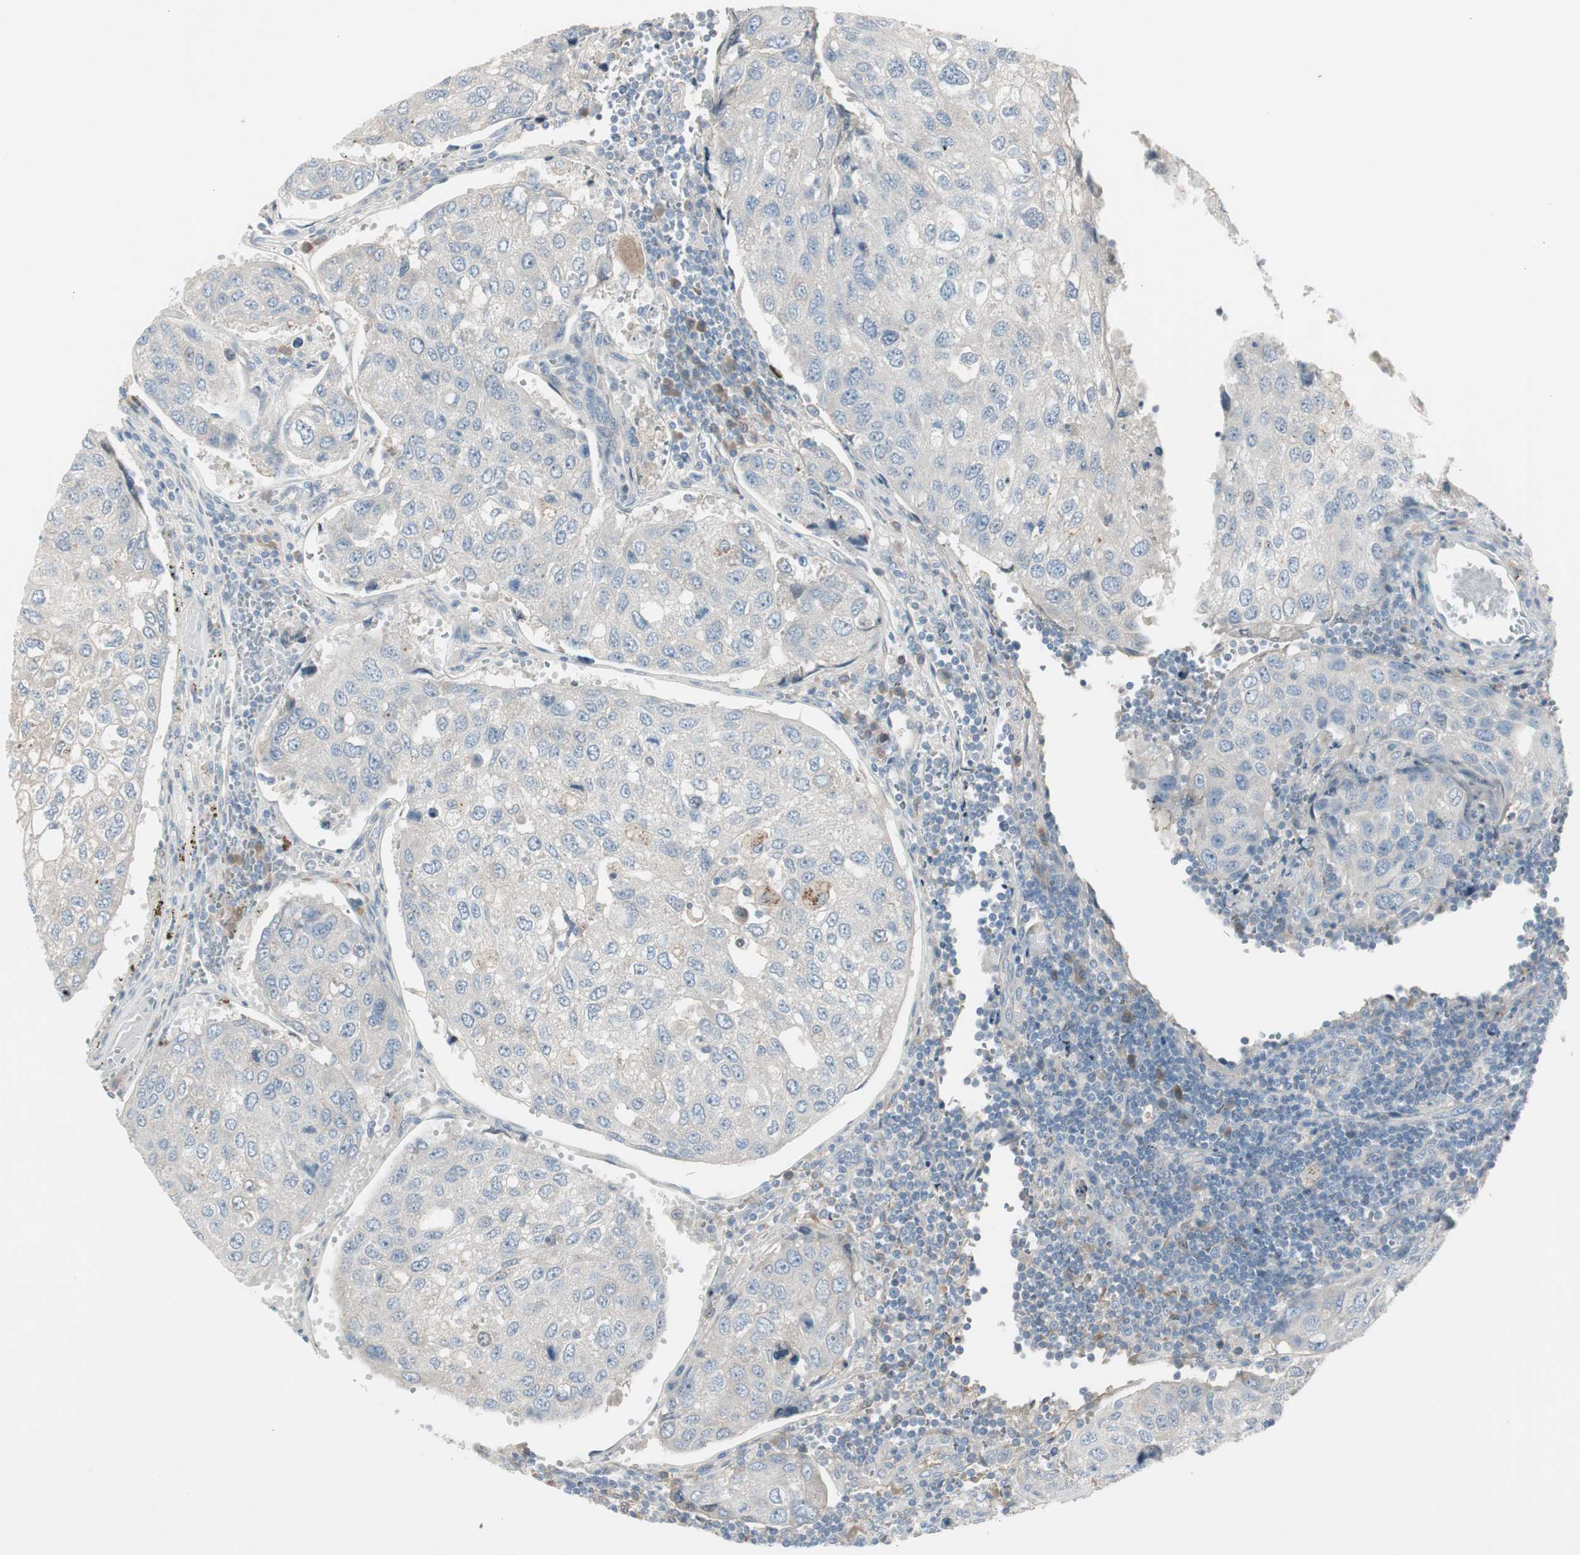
{"staining": {"intensity": "negative", "quantity": "none", "location": "none"}, "tissue": "urothelial cancer", "cell_type": "Tumor cells", "image_type": "cancer", "snomed": [{"axis": "morphology", "description": "Urothelial carcinoma, High grade"}, {"axis": "topography", "description": "Lymph node"}, {"axis": "topography", "description": "Urinary bladder"}], "caption": "Immunohistochemistry of urothelial cancer shows no expression in tumor cells.", "gene": "MAPRE3", "patient": {"sex": "male", "age": 51}}